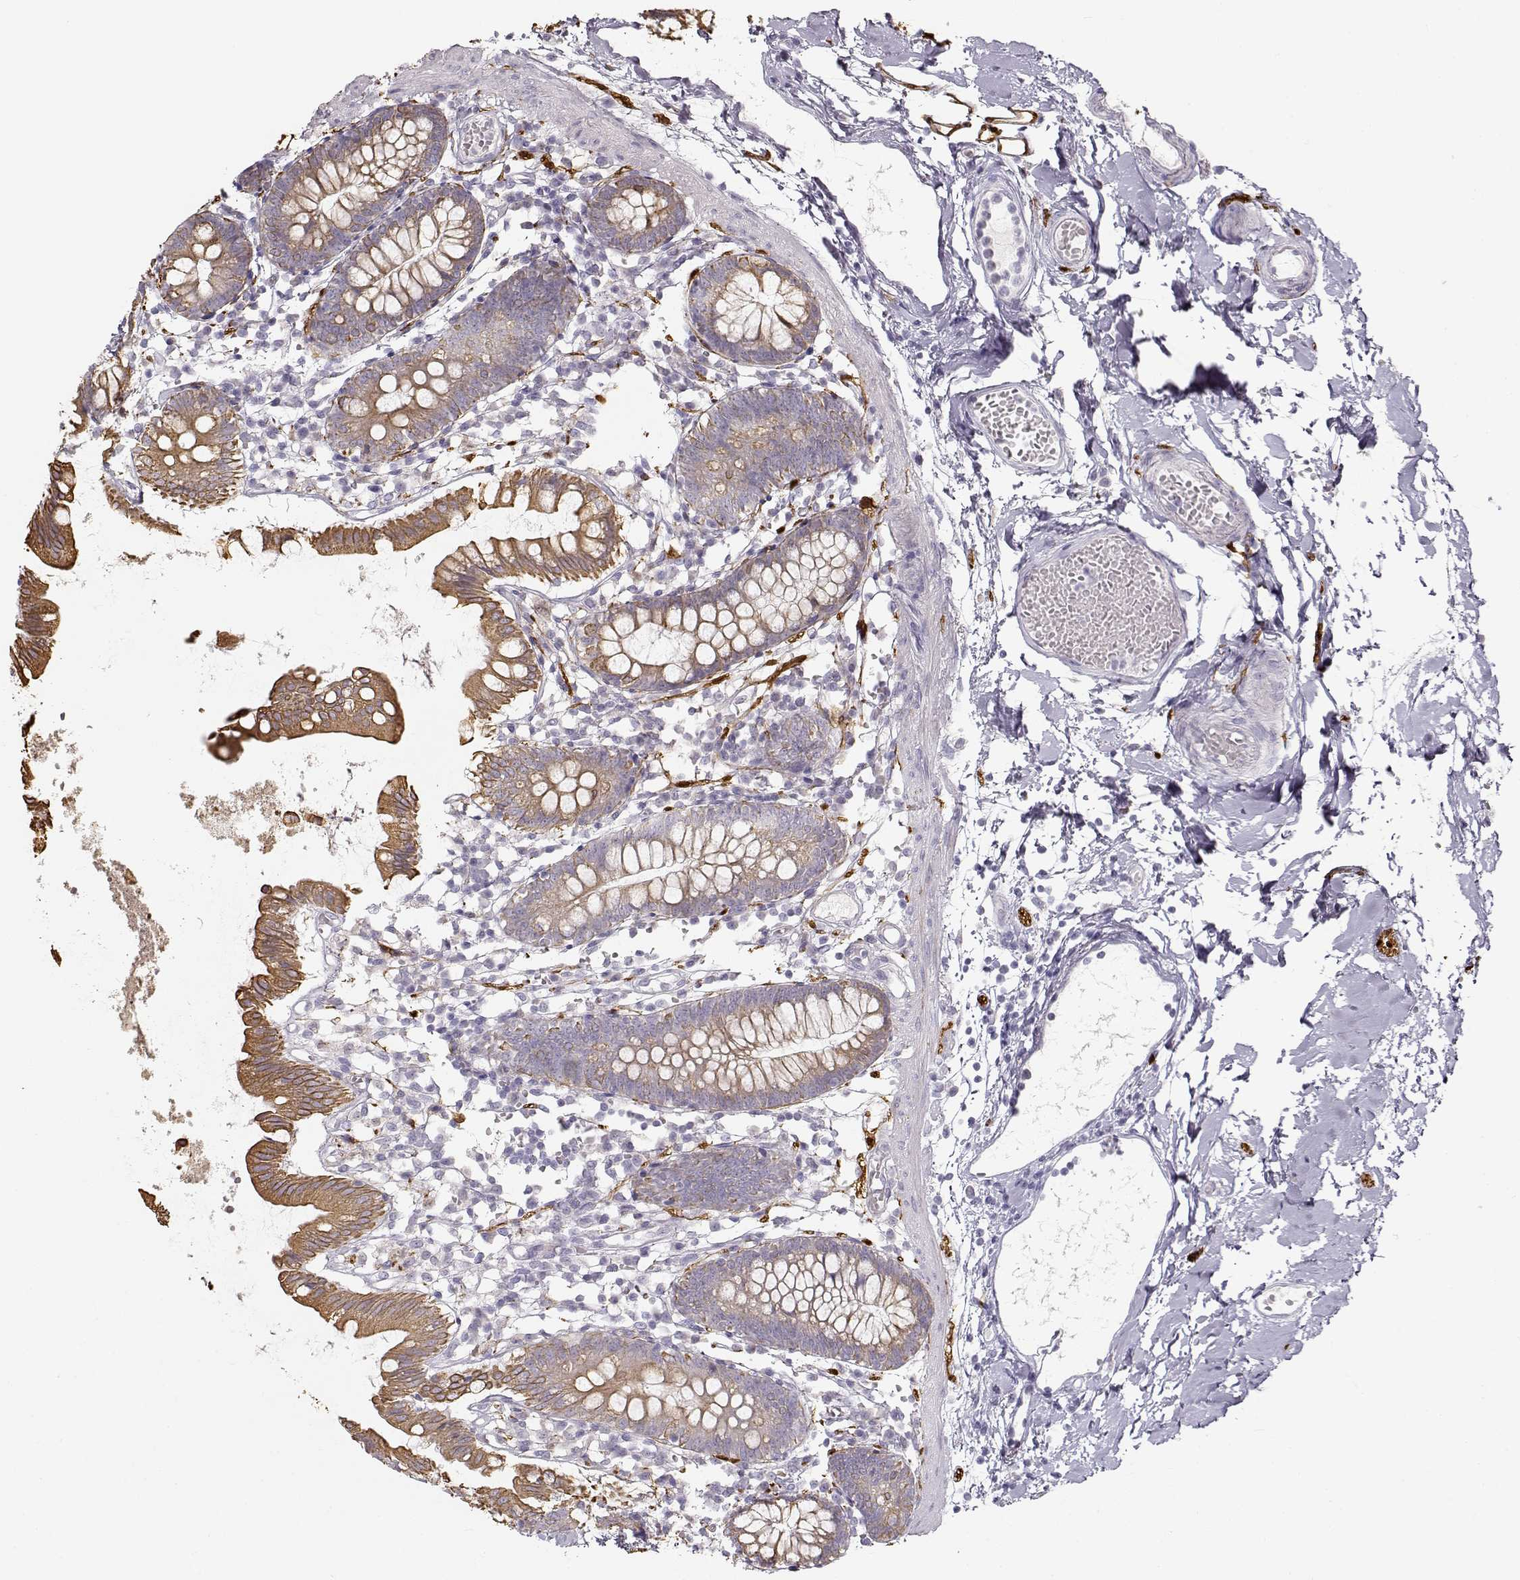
{"staining": {"intensity": "moderate", "quantity": ">75%", "location": "cytoplasmic/membranous"}, "tissue": "small intestine", "cell_type": "Glandular cells", "image_type": "normal", "snomed": [{"axis": "morphology", "description": "Normal tissue, NOS"}, {"axis": "topography", "description": "Small intestine"}], "caption": "Benign small intestine exhibits moderate cytoplasmic/membranous staining in approximately >75% of glandular cells, visualized by immunohistochemistry. Using DAB (brown) and hematoxylin (blue) stains, captured at high magnification using brightfield microscopy.", "gene": "S100B", "patient": {"sex": "female", "age": 90}}